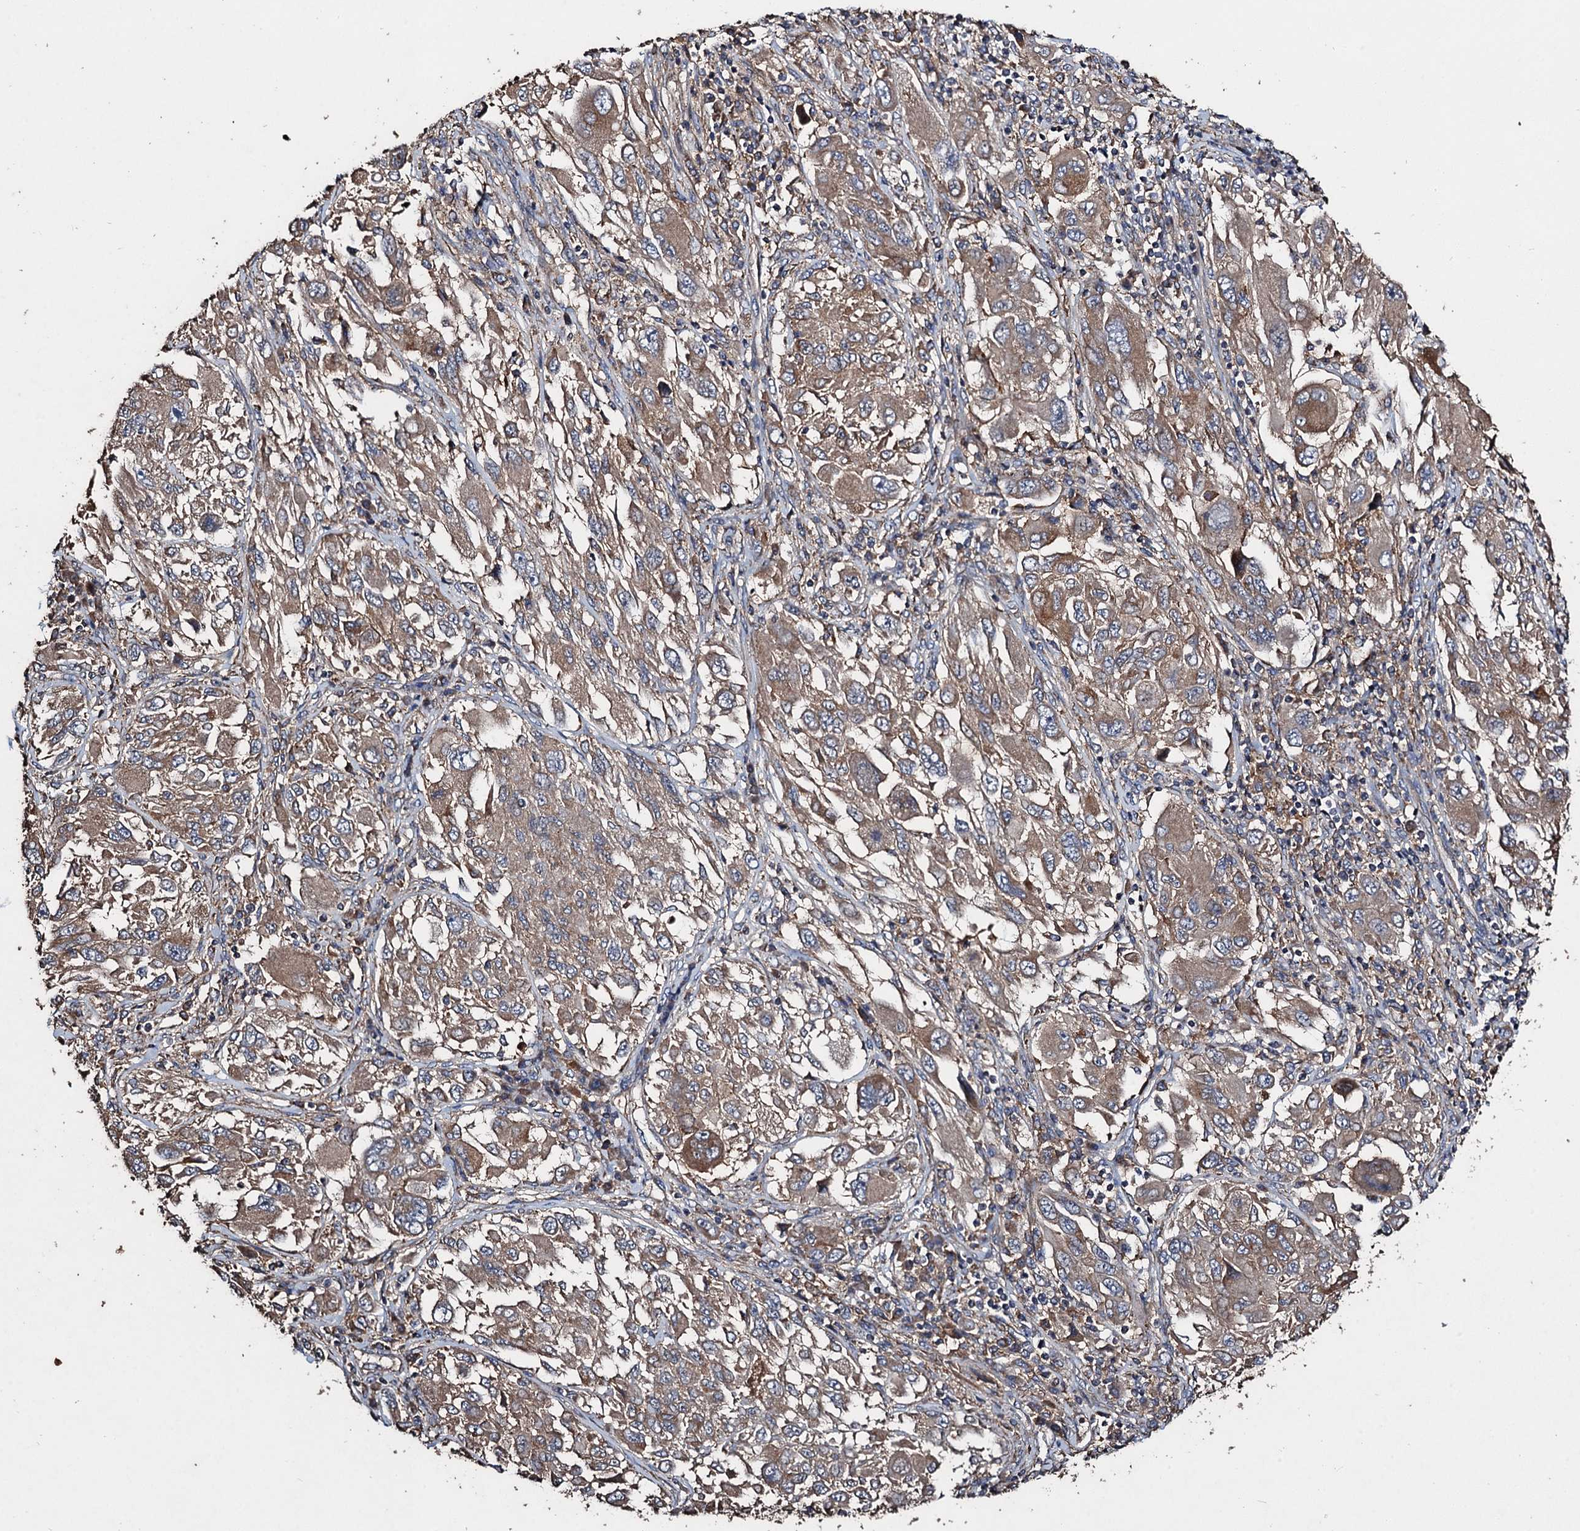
{"staining": {"intensity": "moderate", "quantity": ">75%", "location": "cytoplasmic/membranous"}, "tissue": "melanoma", "cell_type": "Tumor cells", "image_type": "cancer", "snomed": [{"axis": "morphology", "description": "Malignant melanoma, NOS"}, {"axis": "topography", "description": "Skin"}], "caption": "A high-resolution micrograph shows immunohistochemistry staining of melanoma, which displays moderate cytoplasmic/membranous expression in approximately >75% of tumor cells.", "gene": "SCUBE3", "patient": {"sex": "female", "age": 91}}